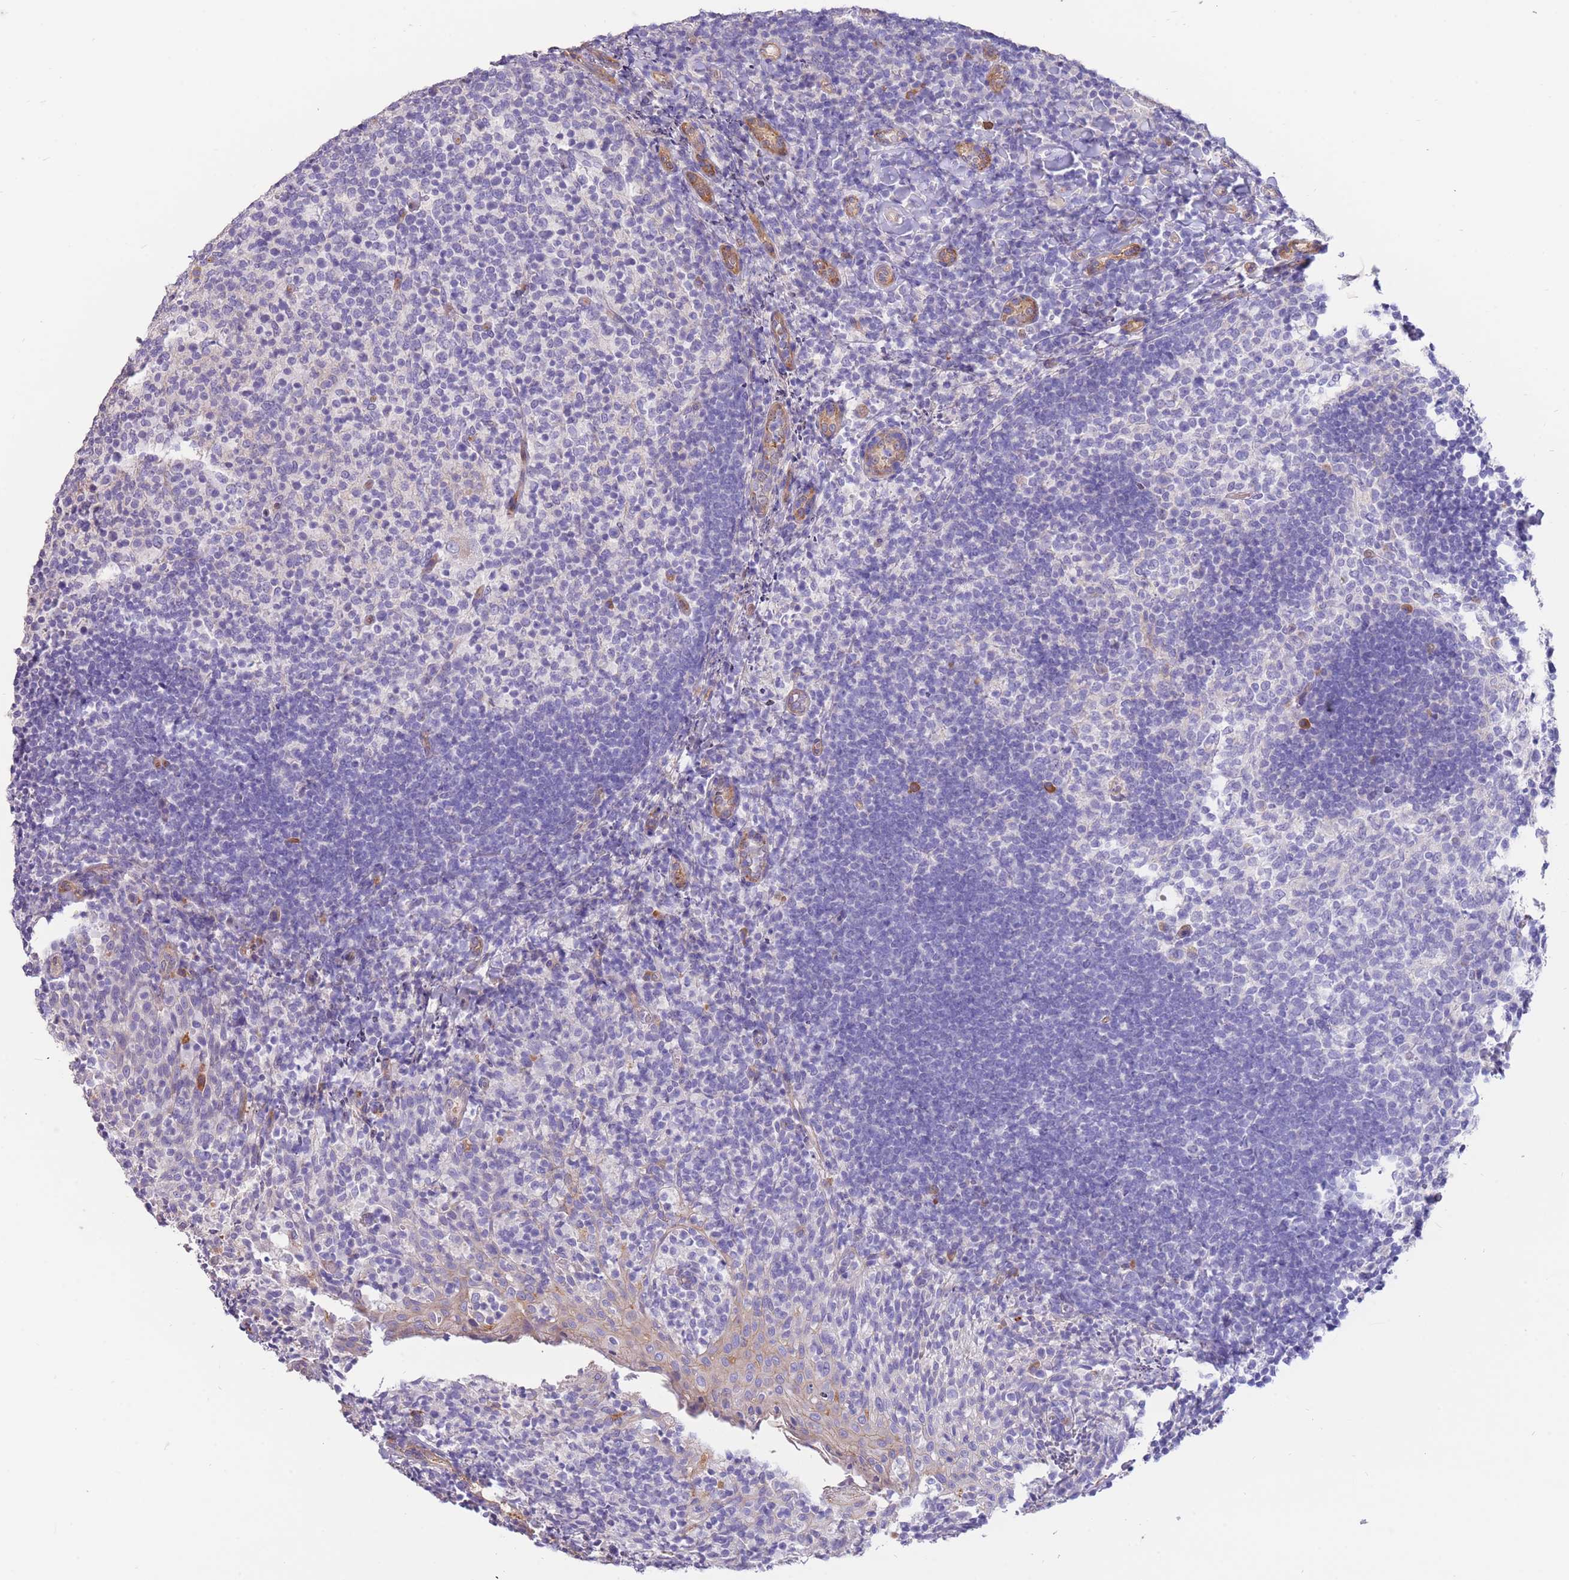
{"staining": {"intensity": "negative", "quantity": "none", "location": "none"}, "tissue": "tonsil", "cell_type": "Germinal center cells", "image_type": "normal", "snomed": [{"axis": "morphology", "description": "Normal tissue, NOS"}, {"axis": "topography", "description": "Tonsil"}], "caption": "Unremarkable tonsil was stained to show a protein in brown. There is no significant expression in germinal center cells.", "gene": "SULT1A1", "patient": {"sex": "female", "age": 10}}